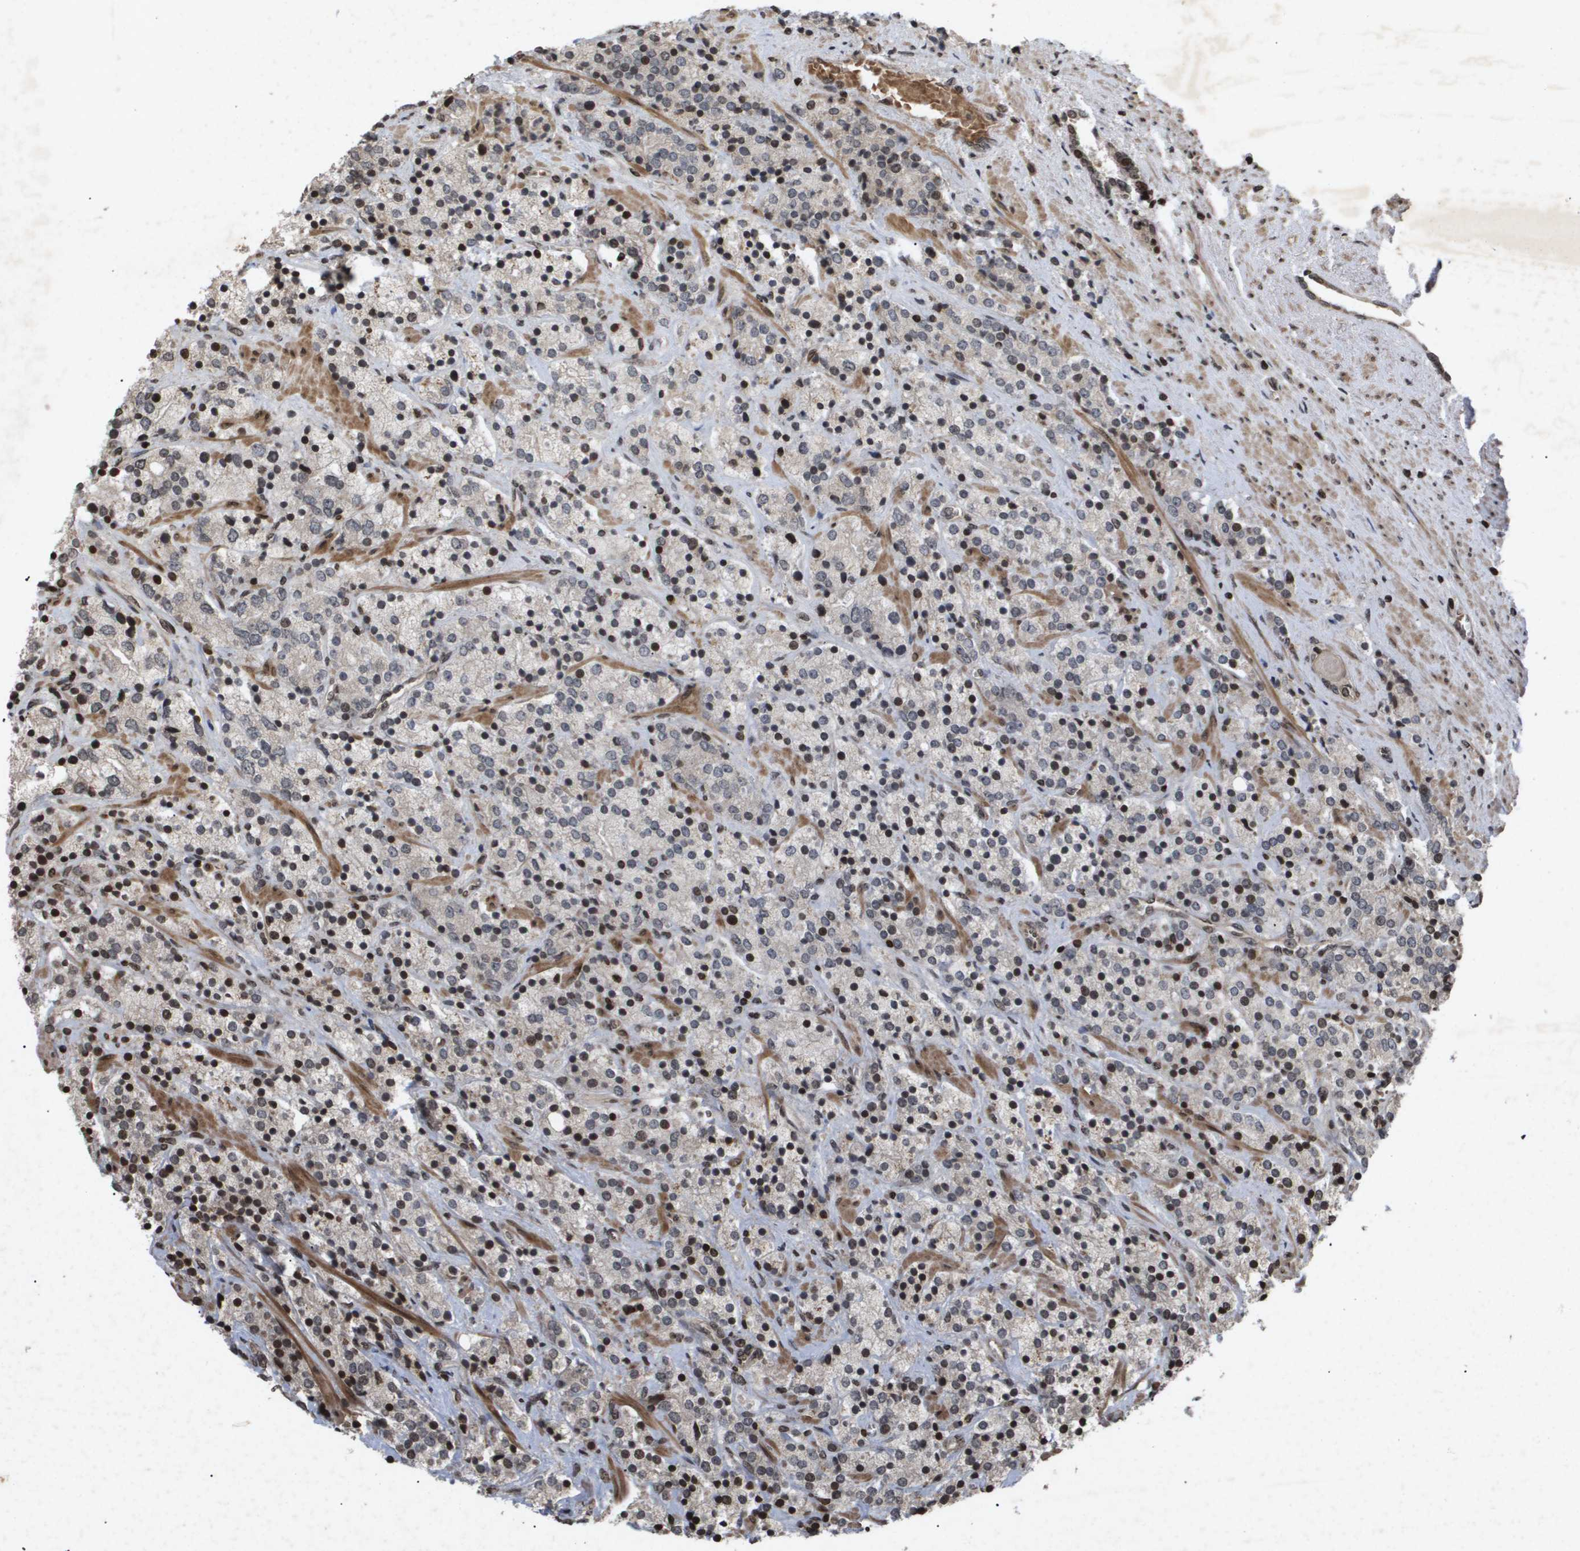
{"staining": {"intensity": "moderate", "quantity": "25%-75%", "location": "nuclear"}, "tissue": "prostate cancer", "cell_type": "Tumor cells", "image_type": "cancer", "snomed": [{"axis": "morphology", "description": "Adenocarcinoma, High grade"}, {"axis": "topography", "description": "Prostate"}], "caption": "The micrograph exhibits a brown stain indicating the presence of a protein in the nuclear of tumor cells in prostate cancer. Ihc stains the protein in brown and the nuclei are stained blue.", "gene": "HSPA6", "patient": {"sex": "male", "age": 71}}